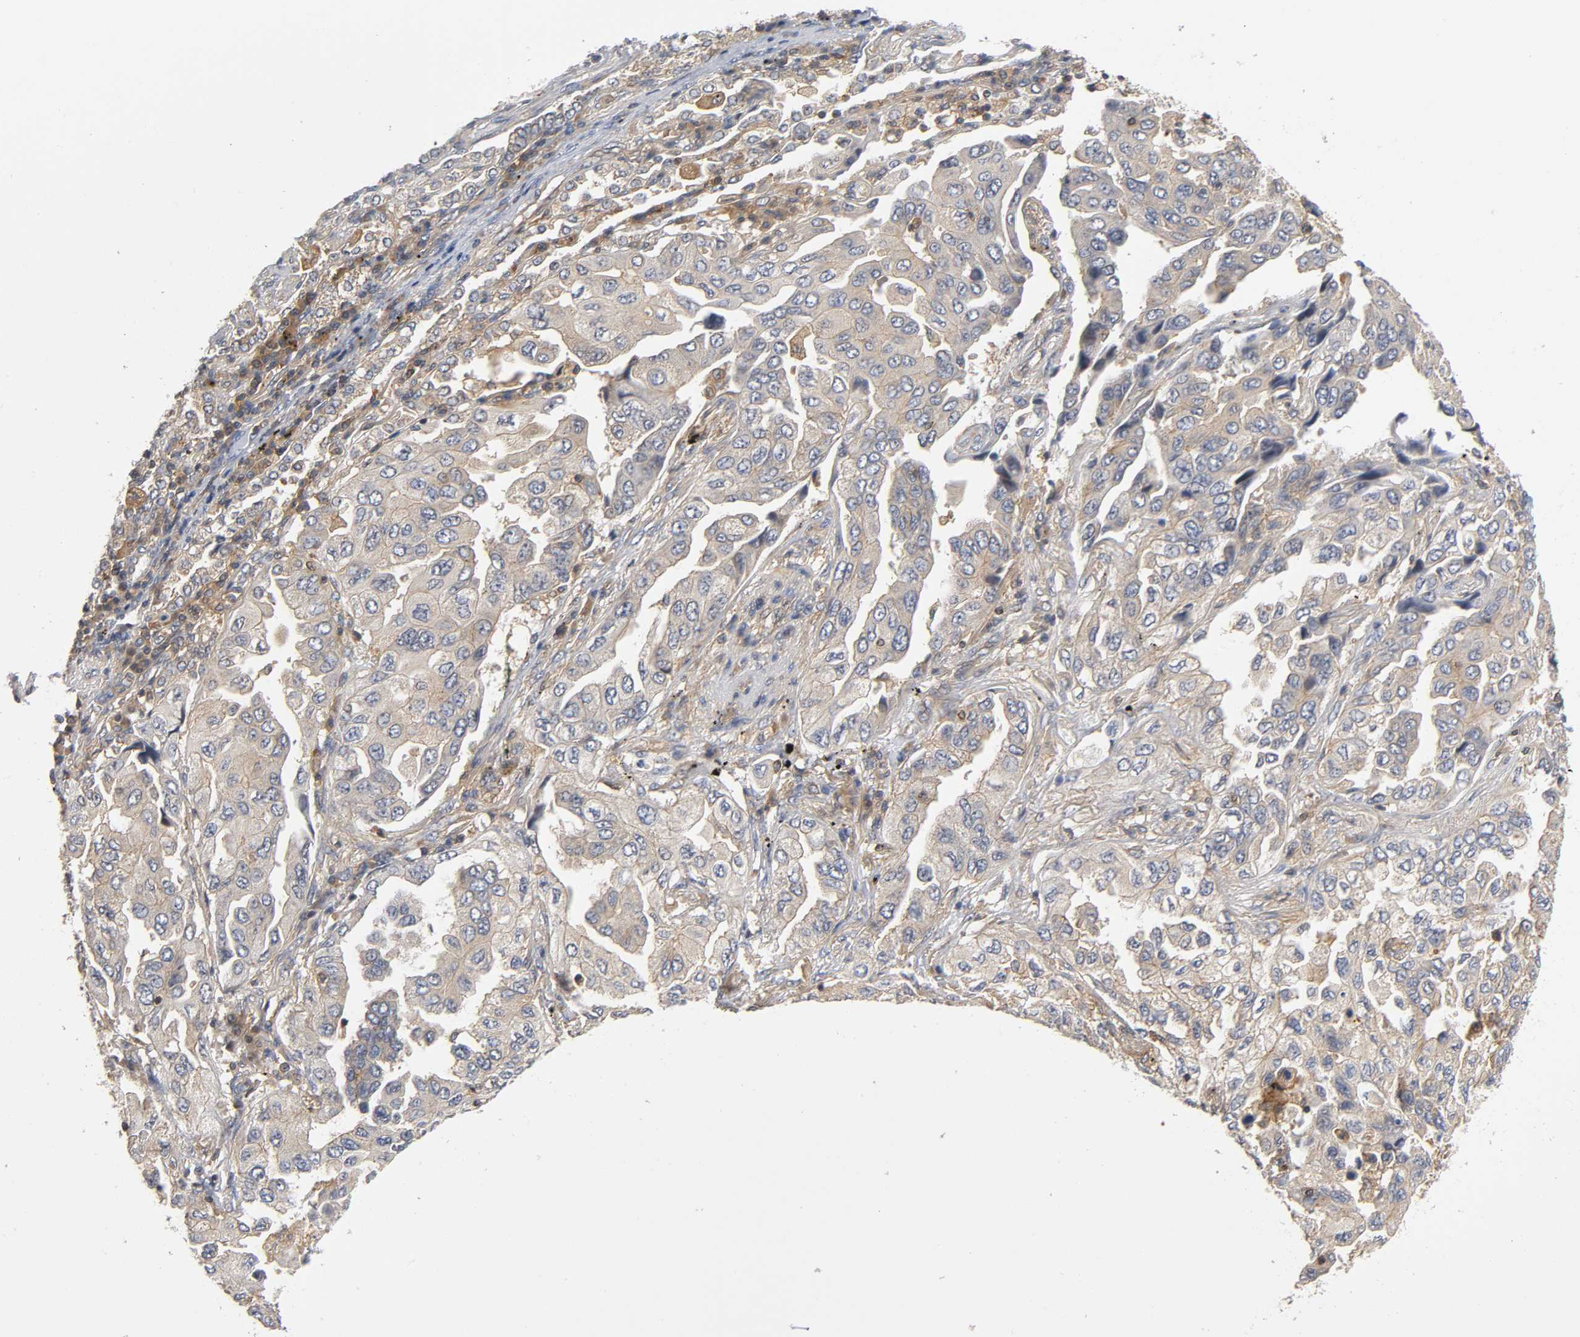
{"staining": {"intensity": "moderate", "quantity": ">75%", "location": "cytoplasmic/membranous"}, "tissue": "lung cancer", "cell_type": "Tumor cells", "image_type": "cancer", "snomed": [{"axis": "morphology", "description": "Adenocarcinoma, NOS"}, {"axis": "topography", "description": "Lung"}], "caption": "Protein staining displays moderate cytoplasmic/membranous staining in approximately >75% of tumor cells in adenocarcinoma (lung).", "gene": "ACTR2", "patient": {"sex": "female", "age": 65}}